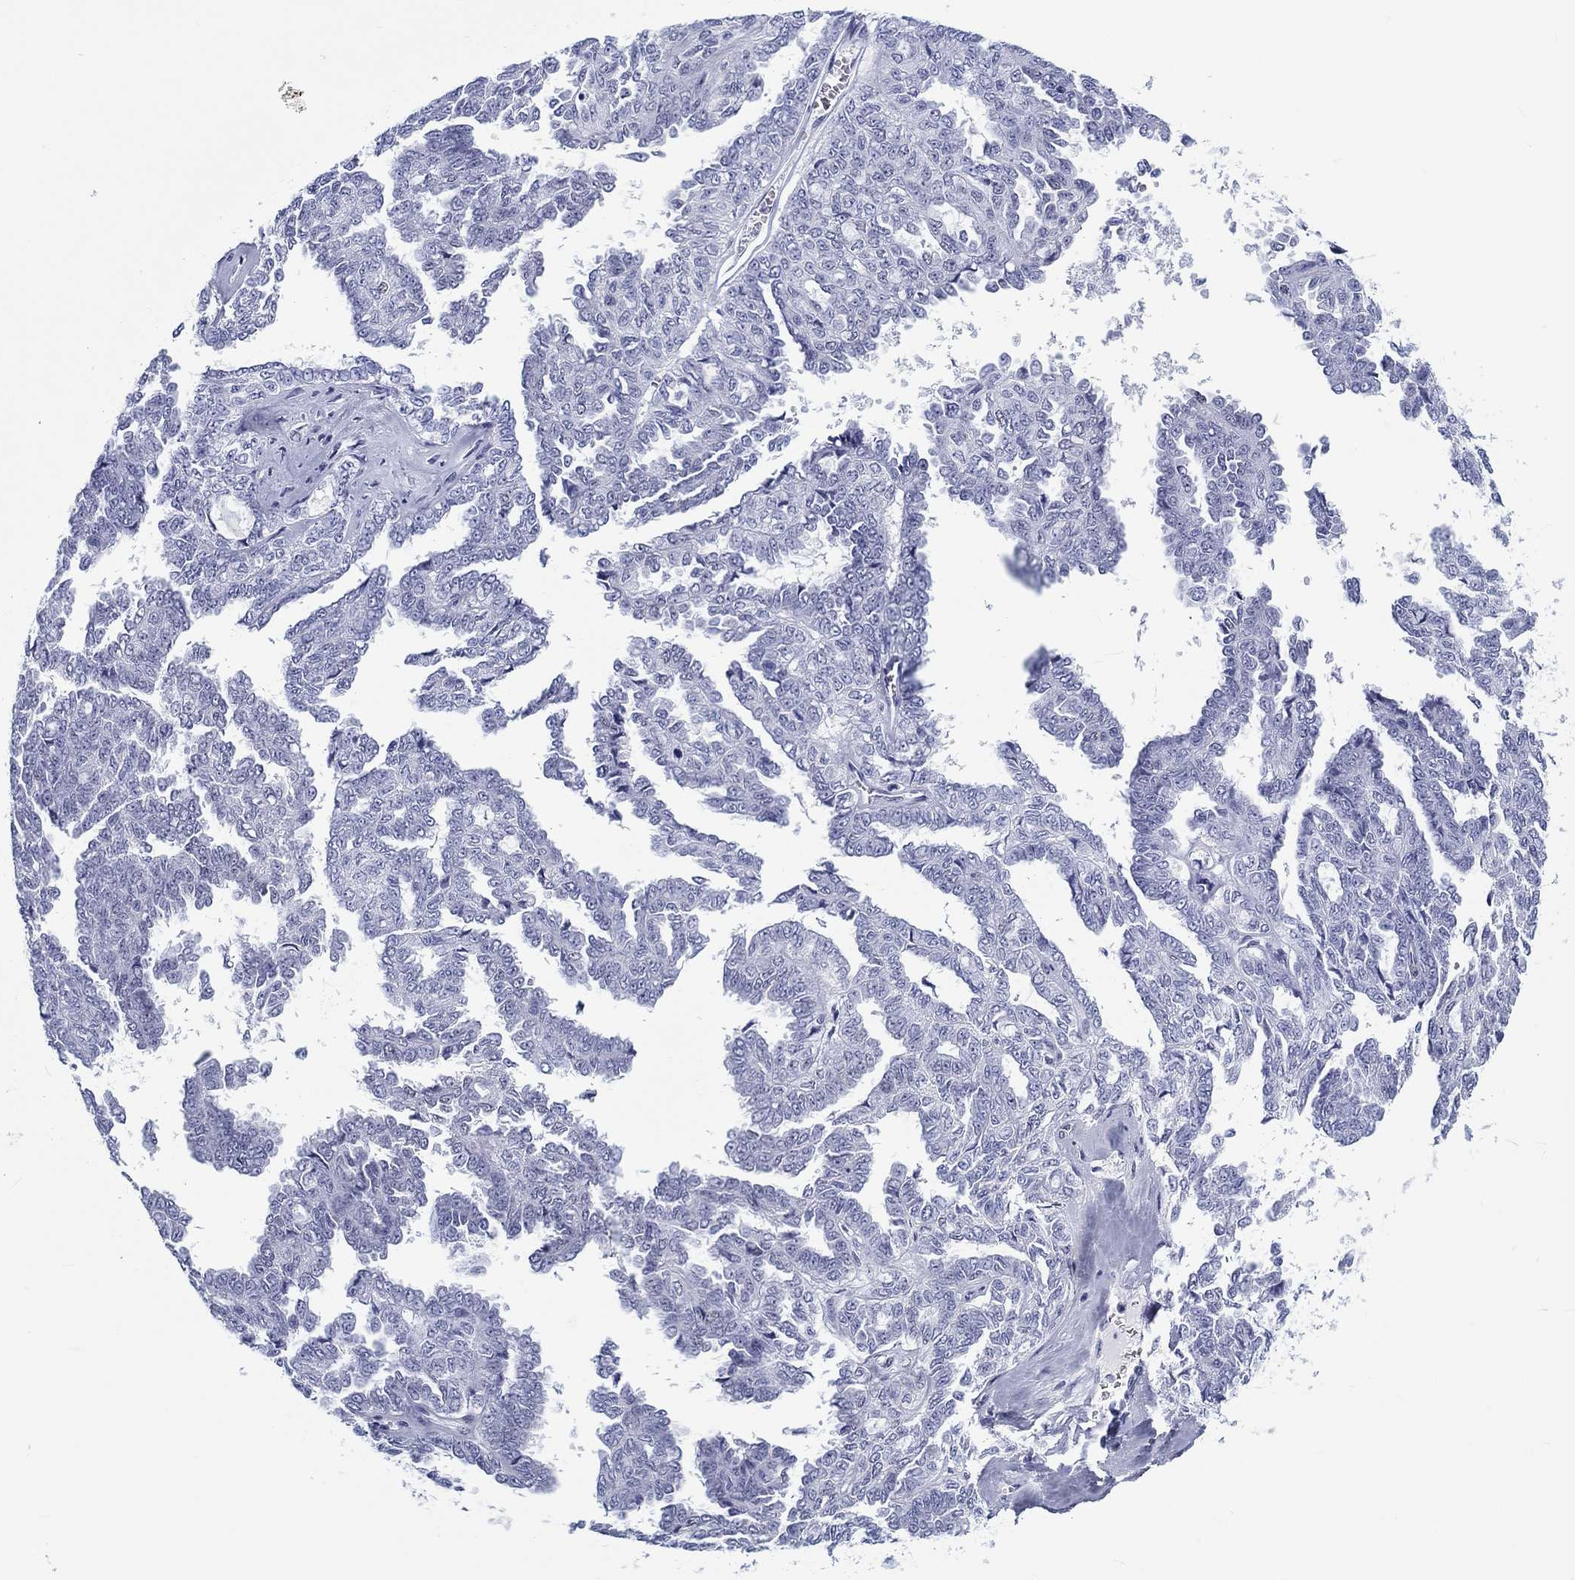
{"staining": {"intensity": "negative", "quantity": "none", "location": "none"}, "tissue": "ovarian cancer", "cell_type": "Tumor cells", "image_type": "cancer", "snomed": [{"axis": "morphology", "description": "Cystadenocarcinoma, serous, NOS"}, {"axis": "topography", "description": "Ovary"}], "caption": "Immunohistochemistry histopathology image of human ovarian serous cystadenocarcinoma stained for a protein (brown), which displays no positivity in tumor cells. (DAB (3,3'-diaminobenzidine) immunohistochemistry (IHC) with hematoxylin counter stain).", "gene": "H1-1", "patient": {"sex": "female", "age": 71}}